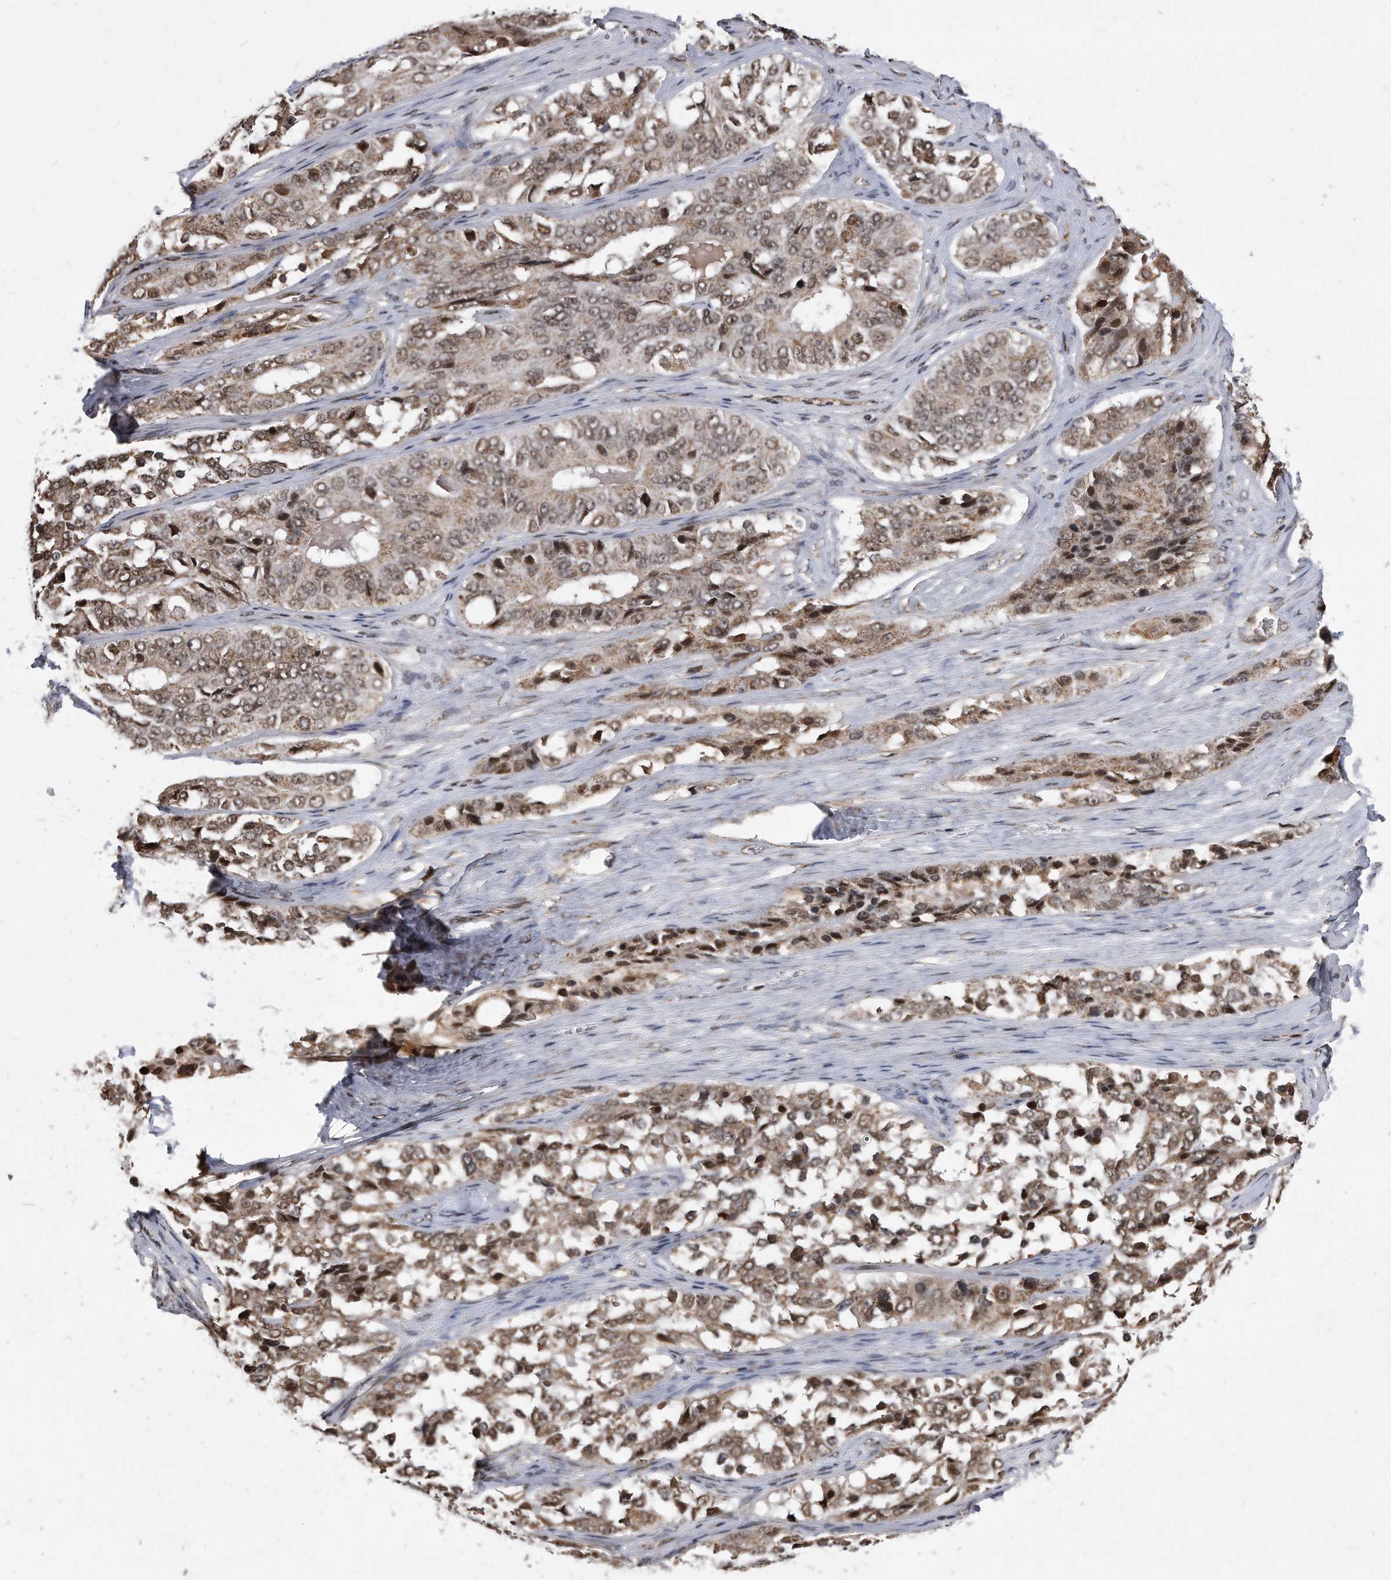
{"staining": {"intensity": "moderate", "quantity": ">75%", "location": "cytoplasmic/membranous,nuclear"}, "tissue": "ovarian cancer", "cell_type": "Tumor cells", "image_type": "cancer", "snomed": [{"axis": "morphology", "description": "Carcinoma, endometroid"}, {"axis": "topography", "description": "Ovary"}], "caption": "A brown stain highlights moderate cytoplasmic/membranous and nuclear expression of a protein in ovarian endometroid carcinoma tumor cells.", "gene": "DUSP22", "patient": {"sex": "female", "age": 51}}